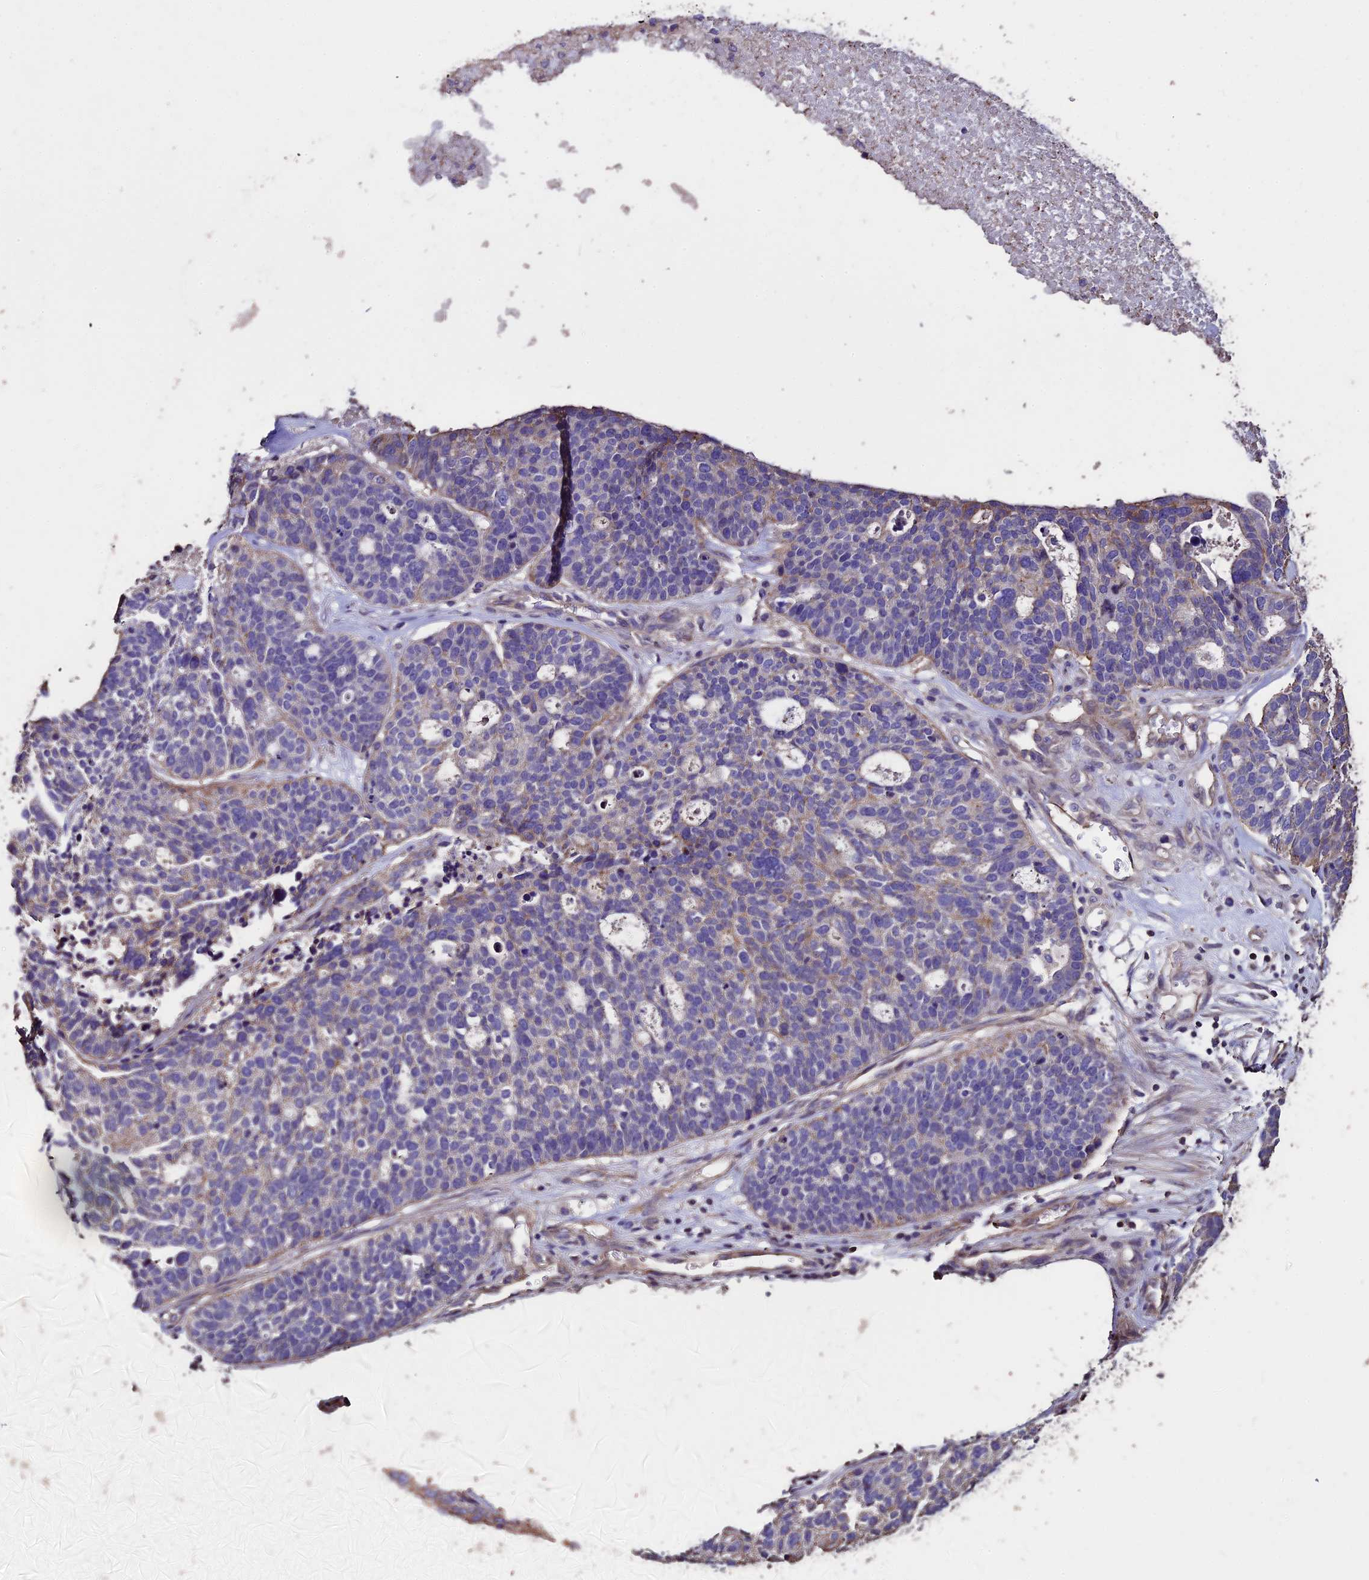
{"staining": {"intensity": "weak", "quantity": "<25%", "location": "cytoplasmic/membranous"}, "tissue": "ovarian cancer", "cell_type": "Tumor cells", "image_type": "cancer", "snomed": [{"axis": "morphology", "description": "Cystadenocarcinoma, serous, NOS"}, {"axis": "topography", "description": "Ovary"}], "caption": "Protein analysis of ovarian cancer (serous cystadenocarcinoma) demonstrates no significant expression in tumor cells.", "gene": "USB1", "patient": {"sex": "female", "age": 59}}